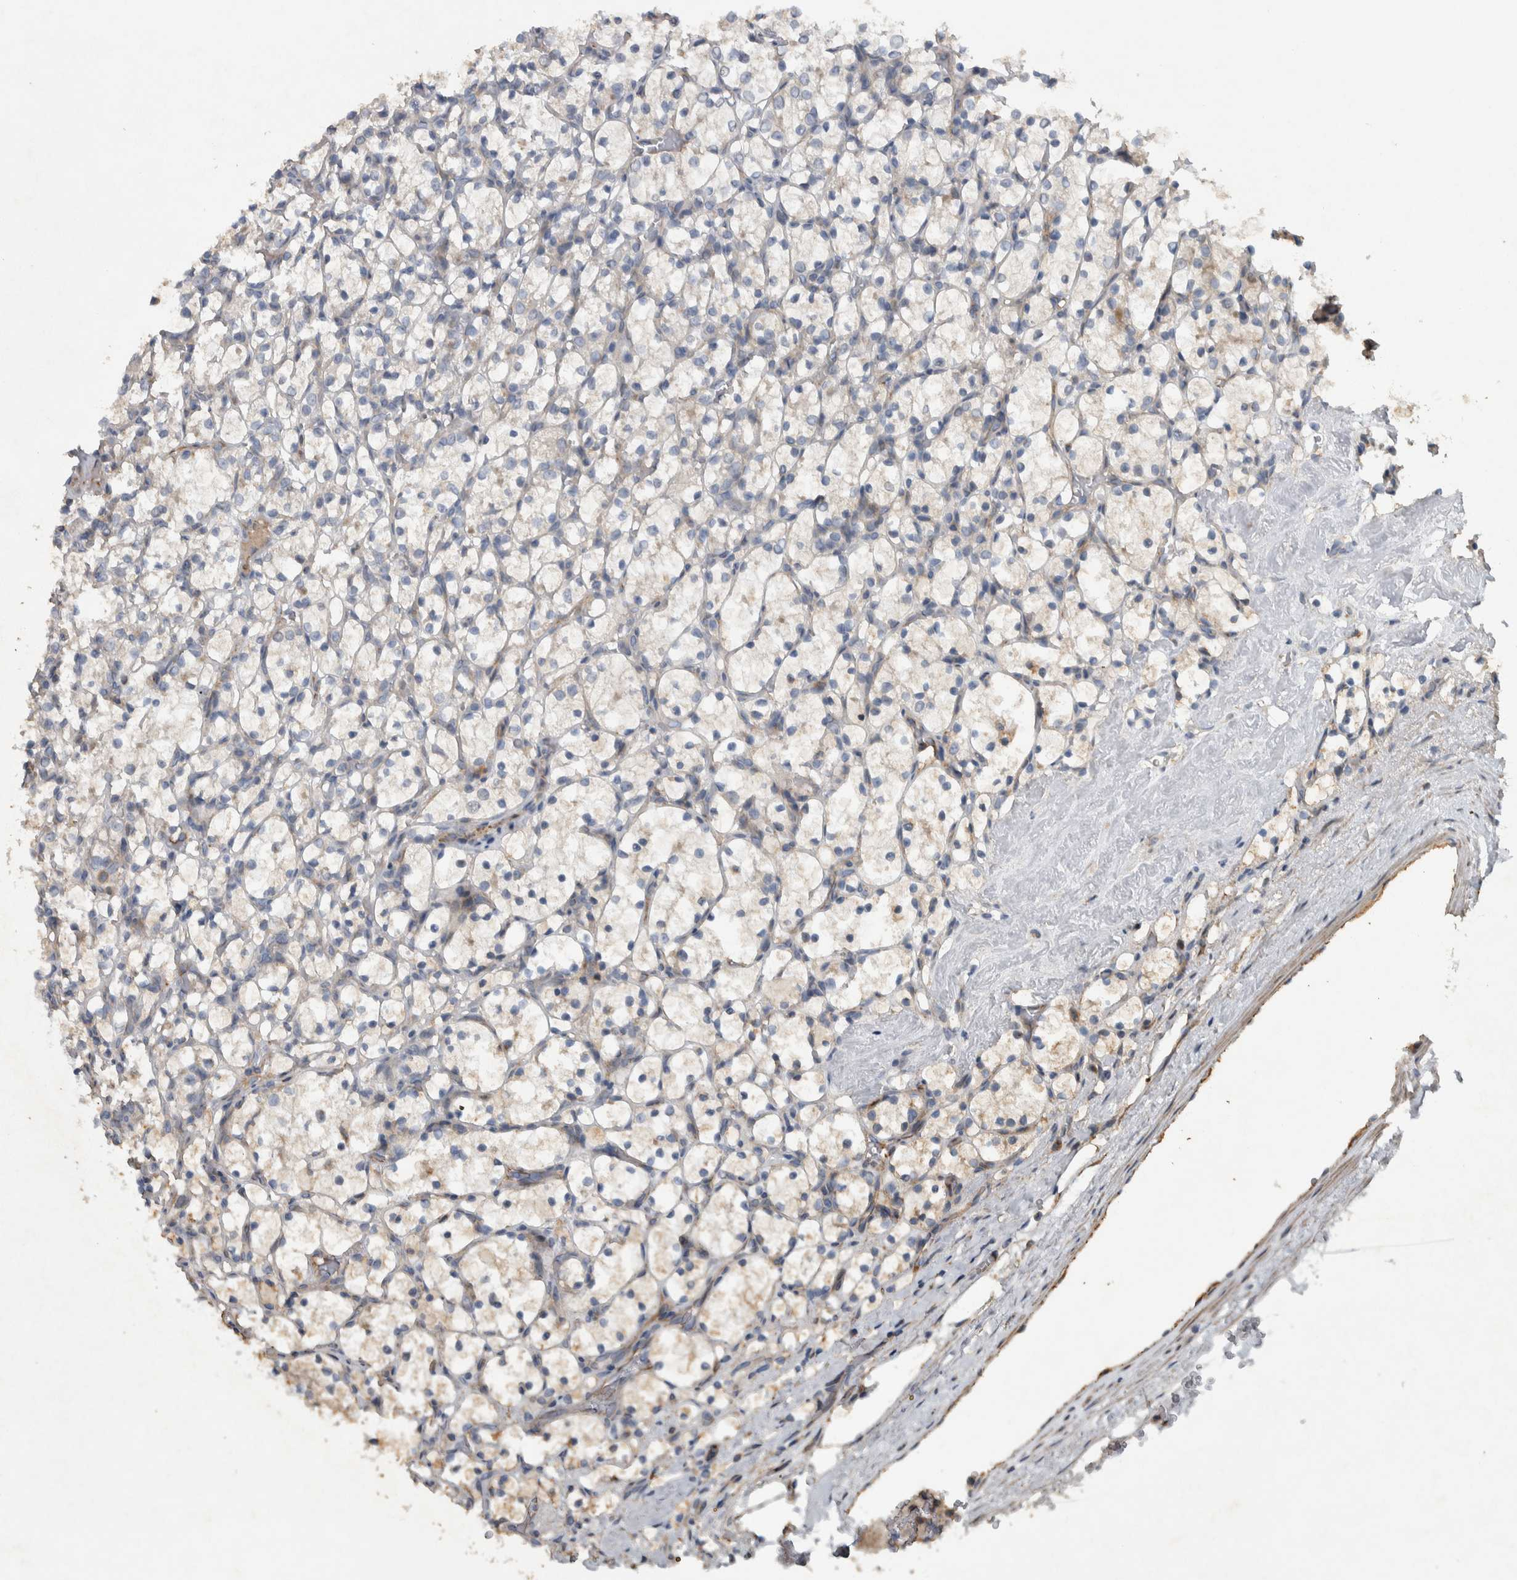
{"staining": {"intensity": "weak", "quantity": "<25%", "location": "cytoplasmic/membranous"}, "tissue": "renal cancer", "cell_type": "Tumor cells", "image_type": "cancer", "snomed": [{"axis": "morphology", "description": "Adenocarcinoma, NOS"}, {"axis": "topography", "description": "Kidney"}], "caption": "This is a photomicrograph of immunohistochemistry staining of renal cancer, which shows no expression in tumor cells.", "gene": "NT5C2", "patient": {"sex": "female", "age": 69}}